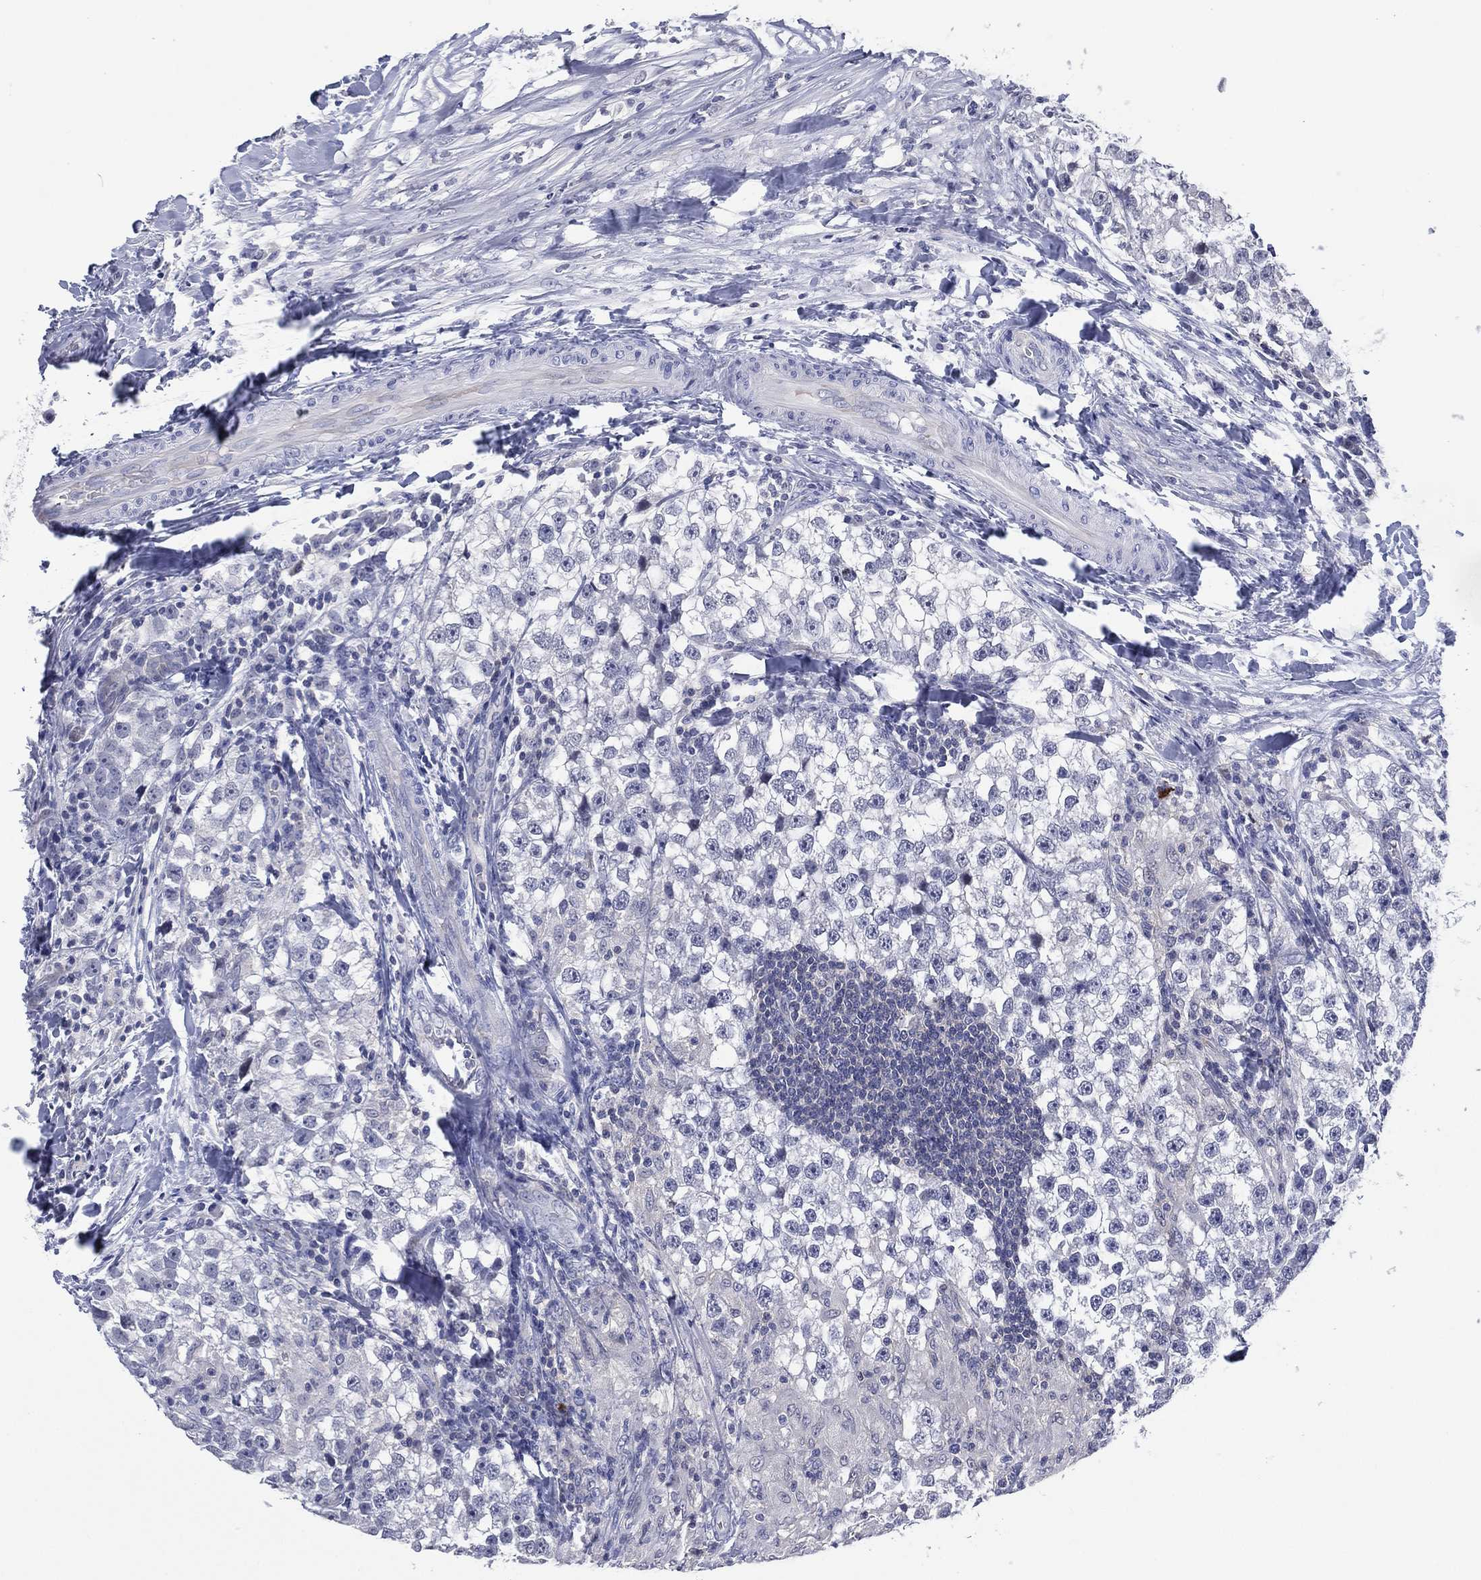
{"staining": {"intensity": "negative", "quantity": "none", "location": "none"}, "tissue": "testis cancer", "cell_type": "Tumor cells", "image_type": "cancer", "snomed": [{"axis": "morphology", "description": "Seminoma, NOS"}, {"axis": "topography", "description": "Testis"}], "caption": "Tumor cells are negative for brown protein staining in testis cancer. The staining was performed using DAB (3,3'-diaminobenzidine) to visualize the protein expression in brown, while the nuclei were stained in blue with hematoxylin (Magnification: 20x).", "gene": "TRIM31", "patient": {"sex": "male", "age": 46}}